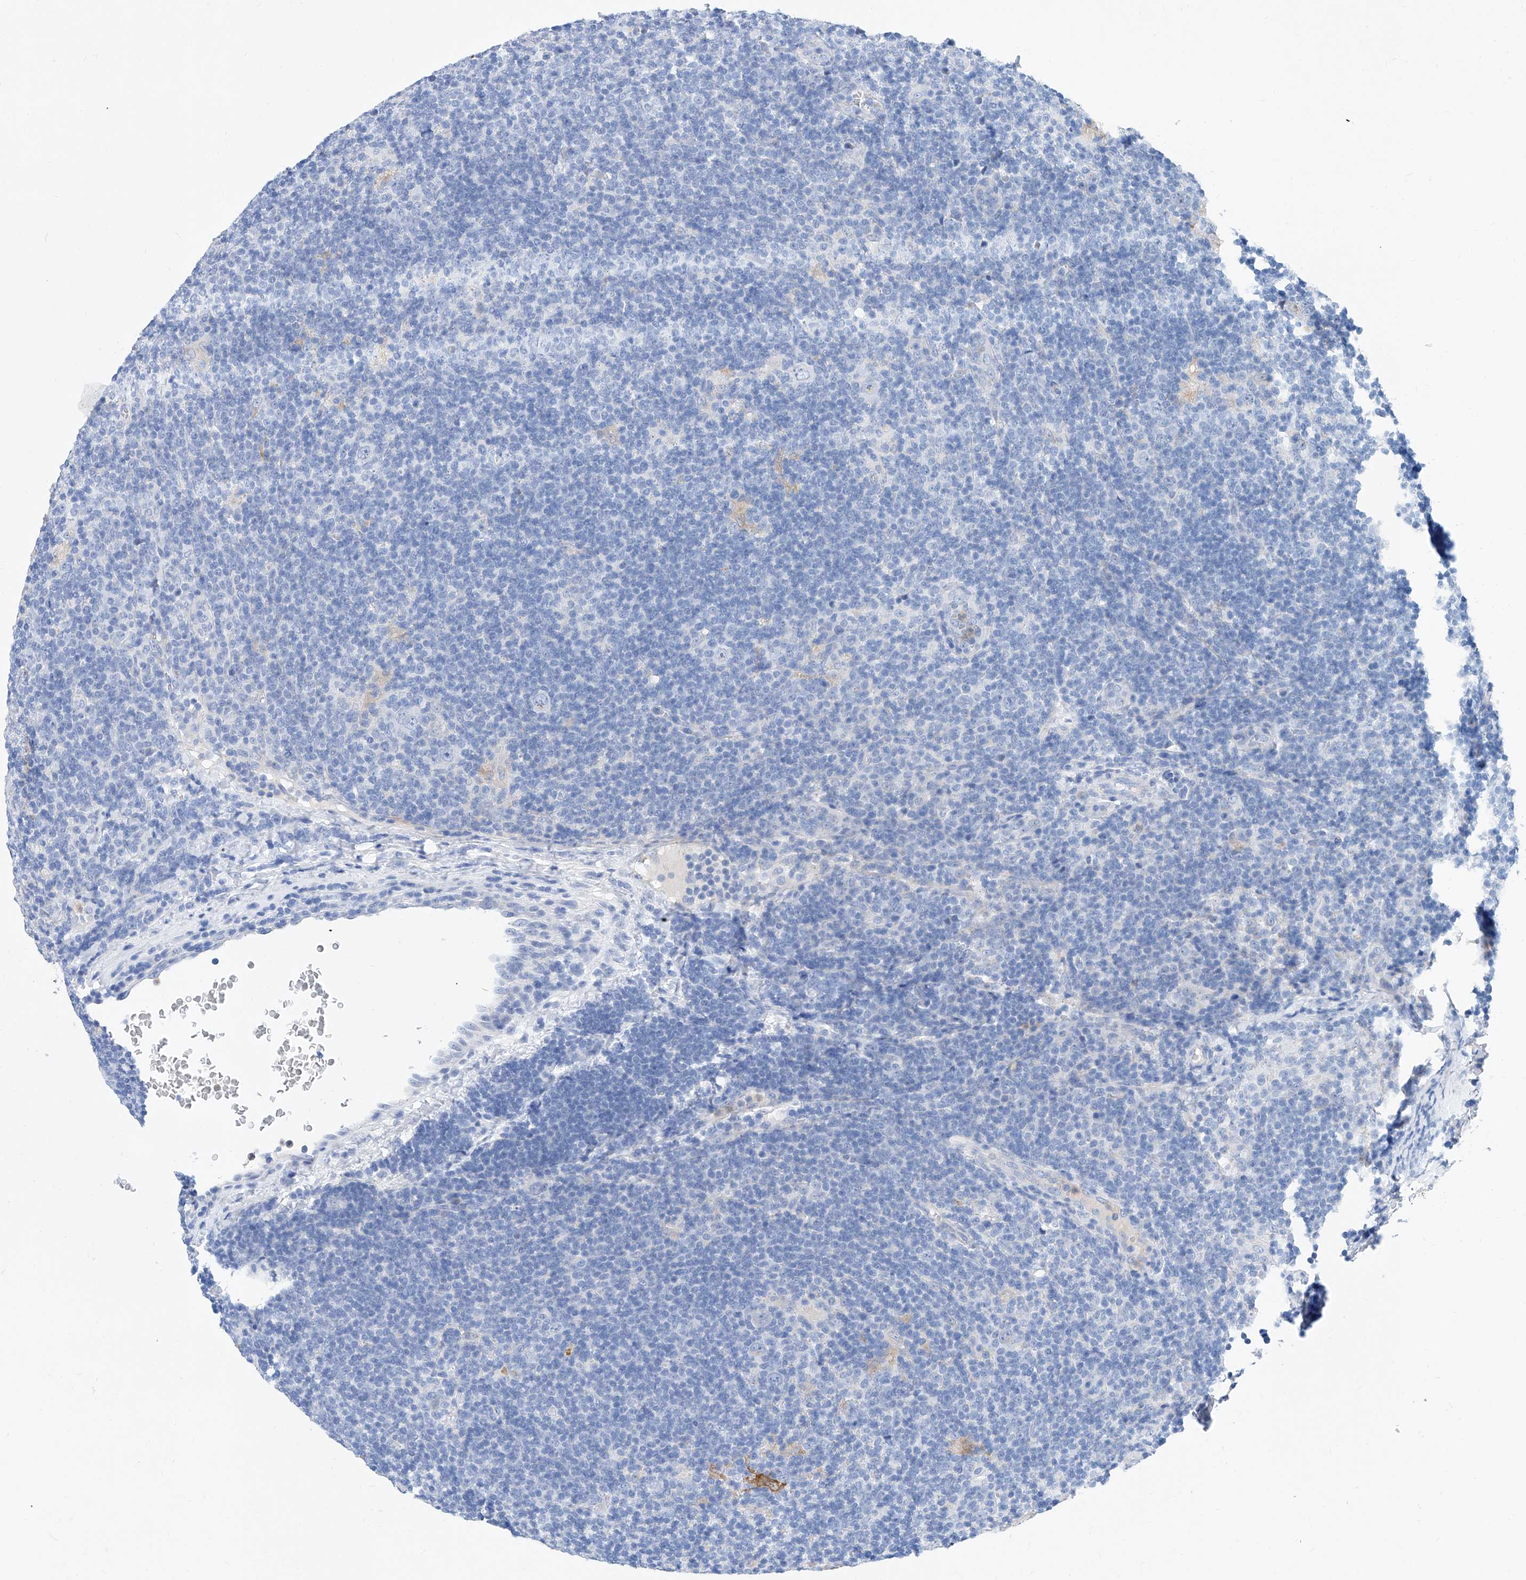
{"staining": {"intensity": "negative", "quantity": "none", "location": "none"}, "tissue": "lymphoma", "cell_type": "Tumor cells", "image_type": "cancer", "snomed": [{"axis": "morphology", "description": "Hodgkin's disease, NOS"}, {"axis": "topography", "description": "Lymph node"}], "caption": "Micrograph shows no significant protein expression in tumor cells of lymphoma. (Brightfield microscopy of DAB (3,3'-diaminobenzidine) immunohistochemistry (IHC) at high magnification).", "gene": "SLC25A29", "patient": {"sex": "female", "age": 57}}